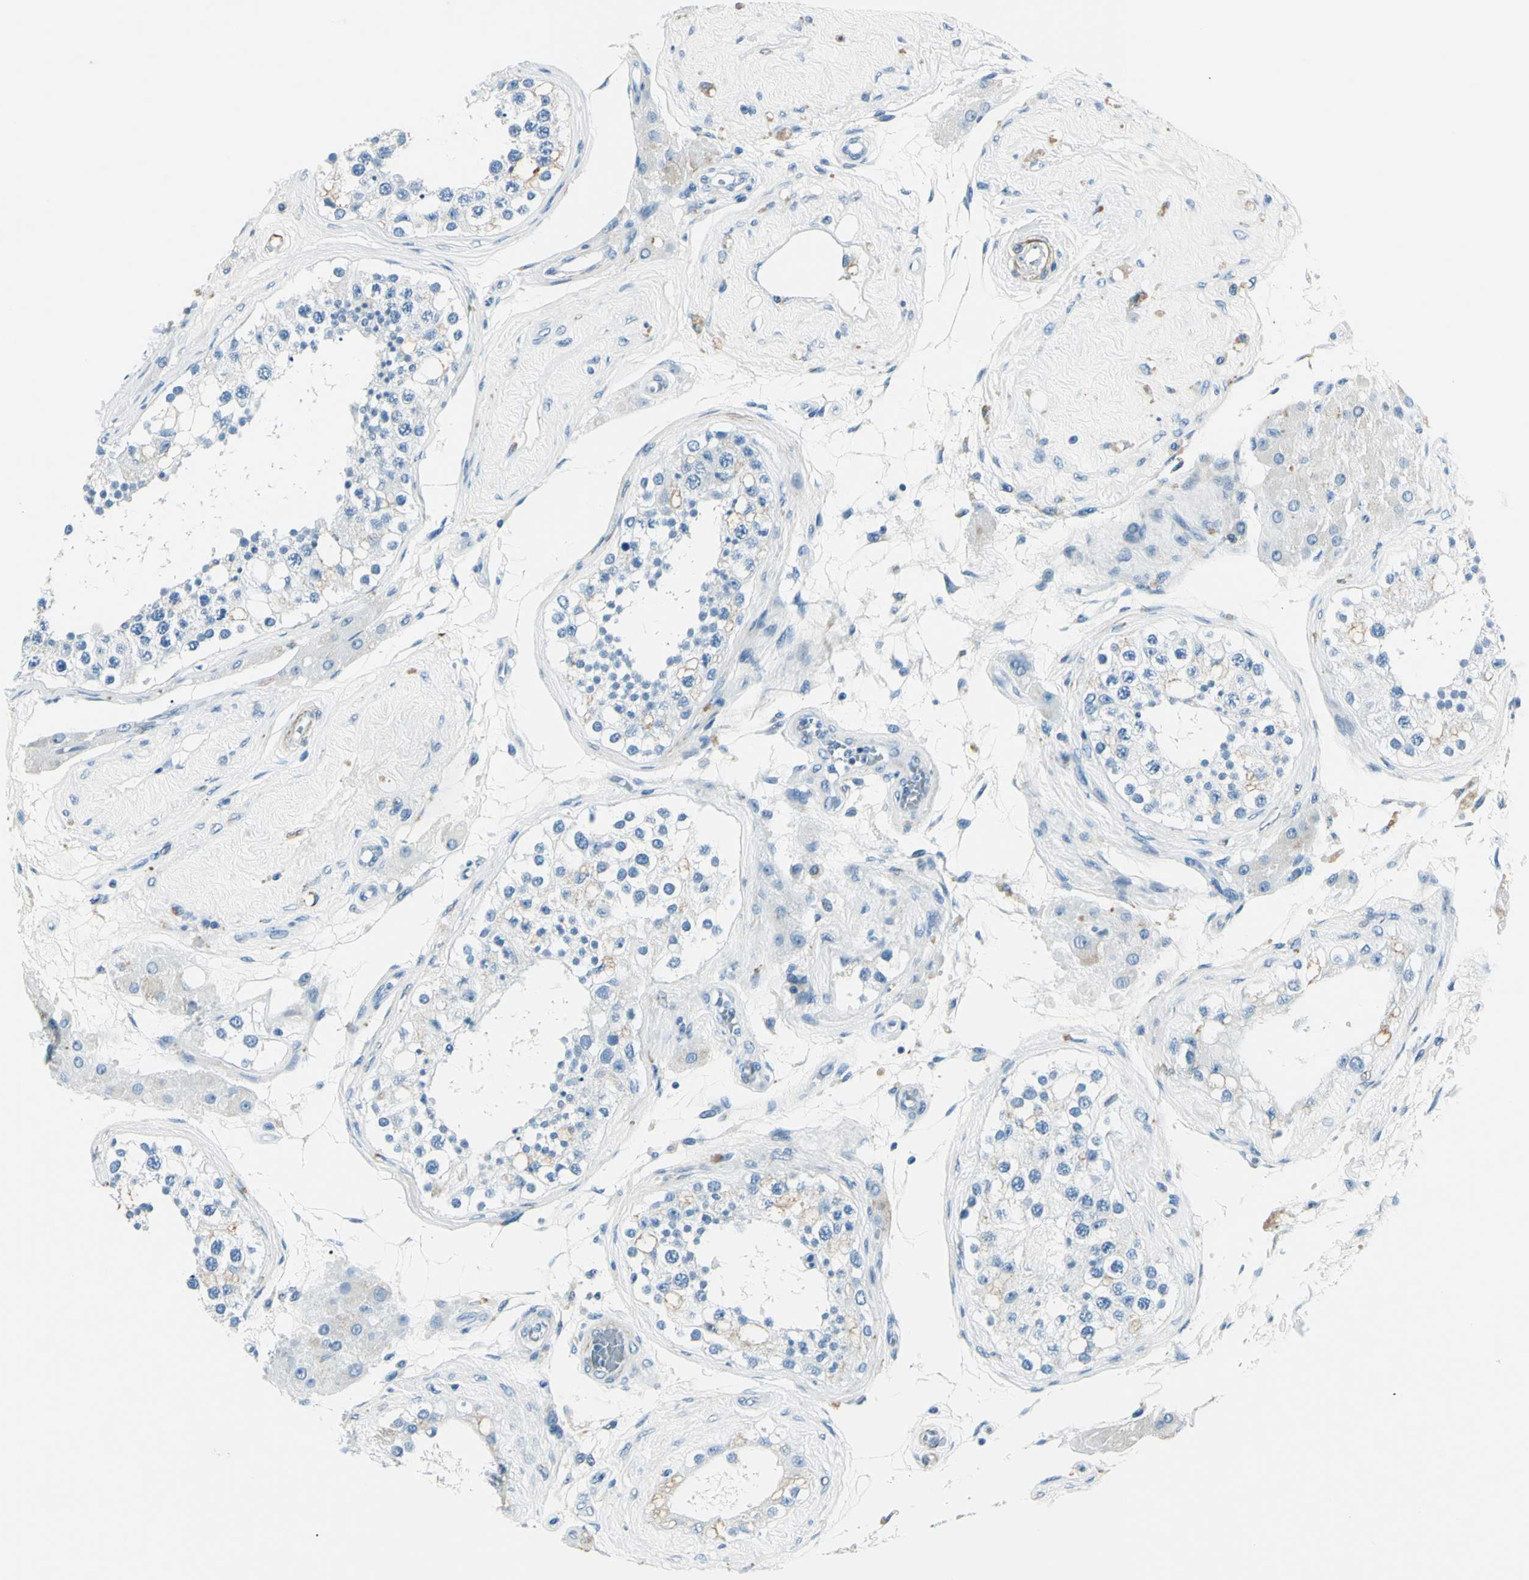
{"staining": {"intensity": "negative", "quantity": "none", "location": "none"}, "tissue": "testis", "cell_type": "Cells in seminiferous ducts", "image_type": "normal", "snomed": [{"axis": "morphology", "description": "Normal tissue, NOS"}, {"axis": "topography", "description": "Testis"}], "caption": "The image shows no staining of cells in seminiferous ducts in normal testis.", "gene": "CDH15", "patient": {"sex": "male", "age": 68}}